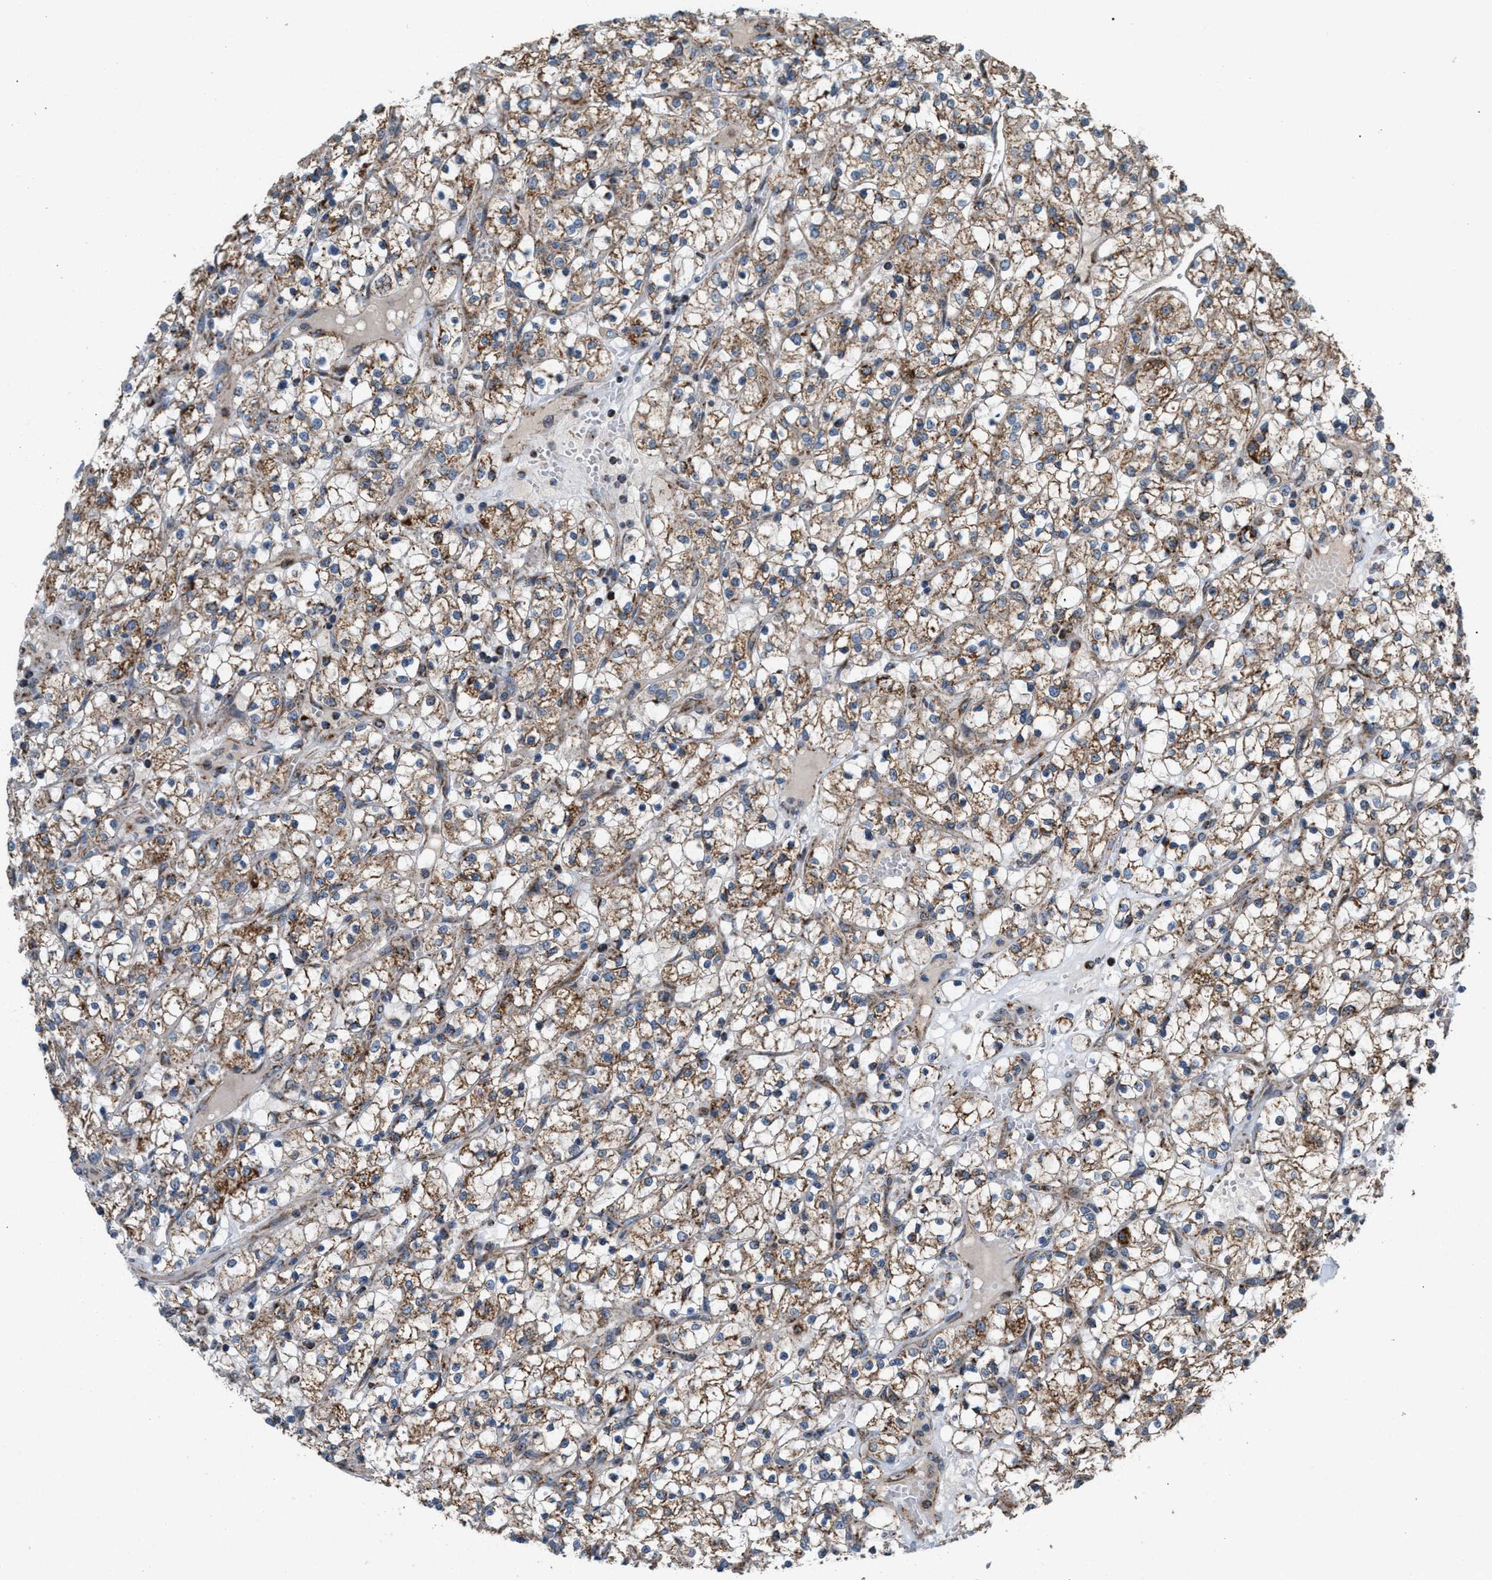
{"staining": {"intensity": "moderate", "quantity": ">75%", "location": "cytoplasmic/membranous"}, "tissue": "renal cancer", "cell_type": "Tumor cells", "image_type": "cancer", "snomed": [{"axis": "morphology", "description": "Adenocarcinoma, NOS"}, {"axis": "topography", "description": "Kidney"}], "caption": "Tumor cells exhibit moderate cytoplasmic/membranous expression in about >75% of cells in renal adenocarcinoma.", "gene": "SGSM2", "patient": {"sex": "female", "age": 69}}